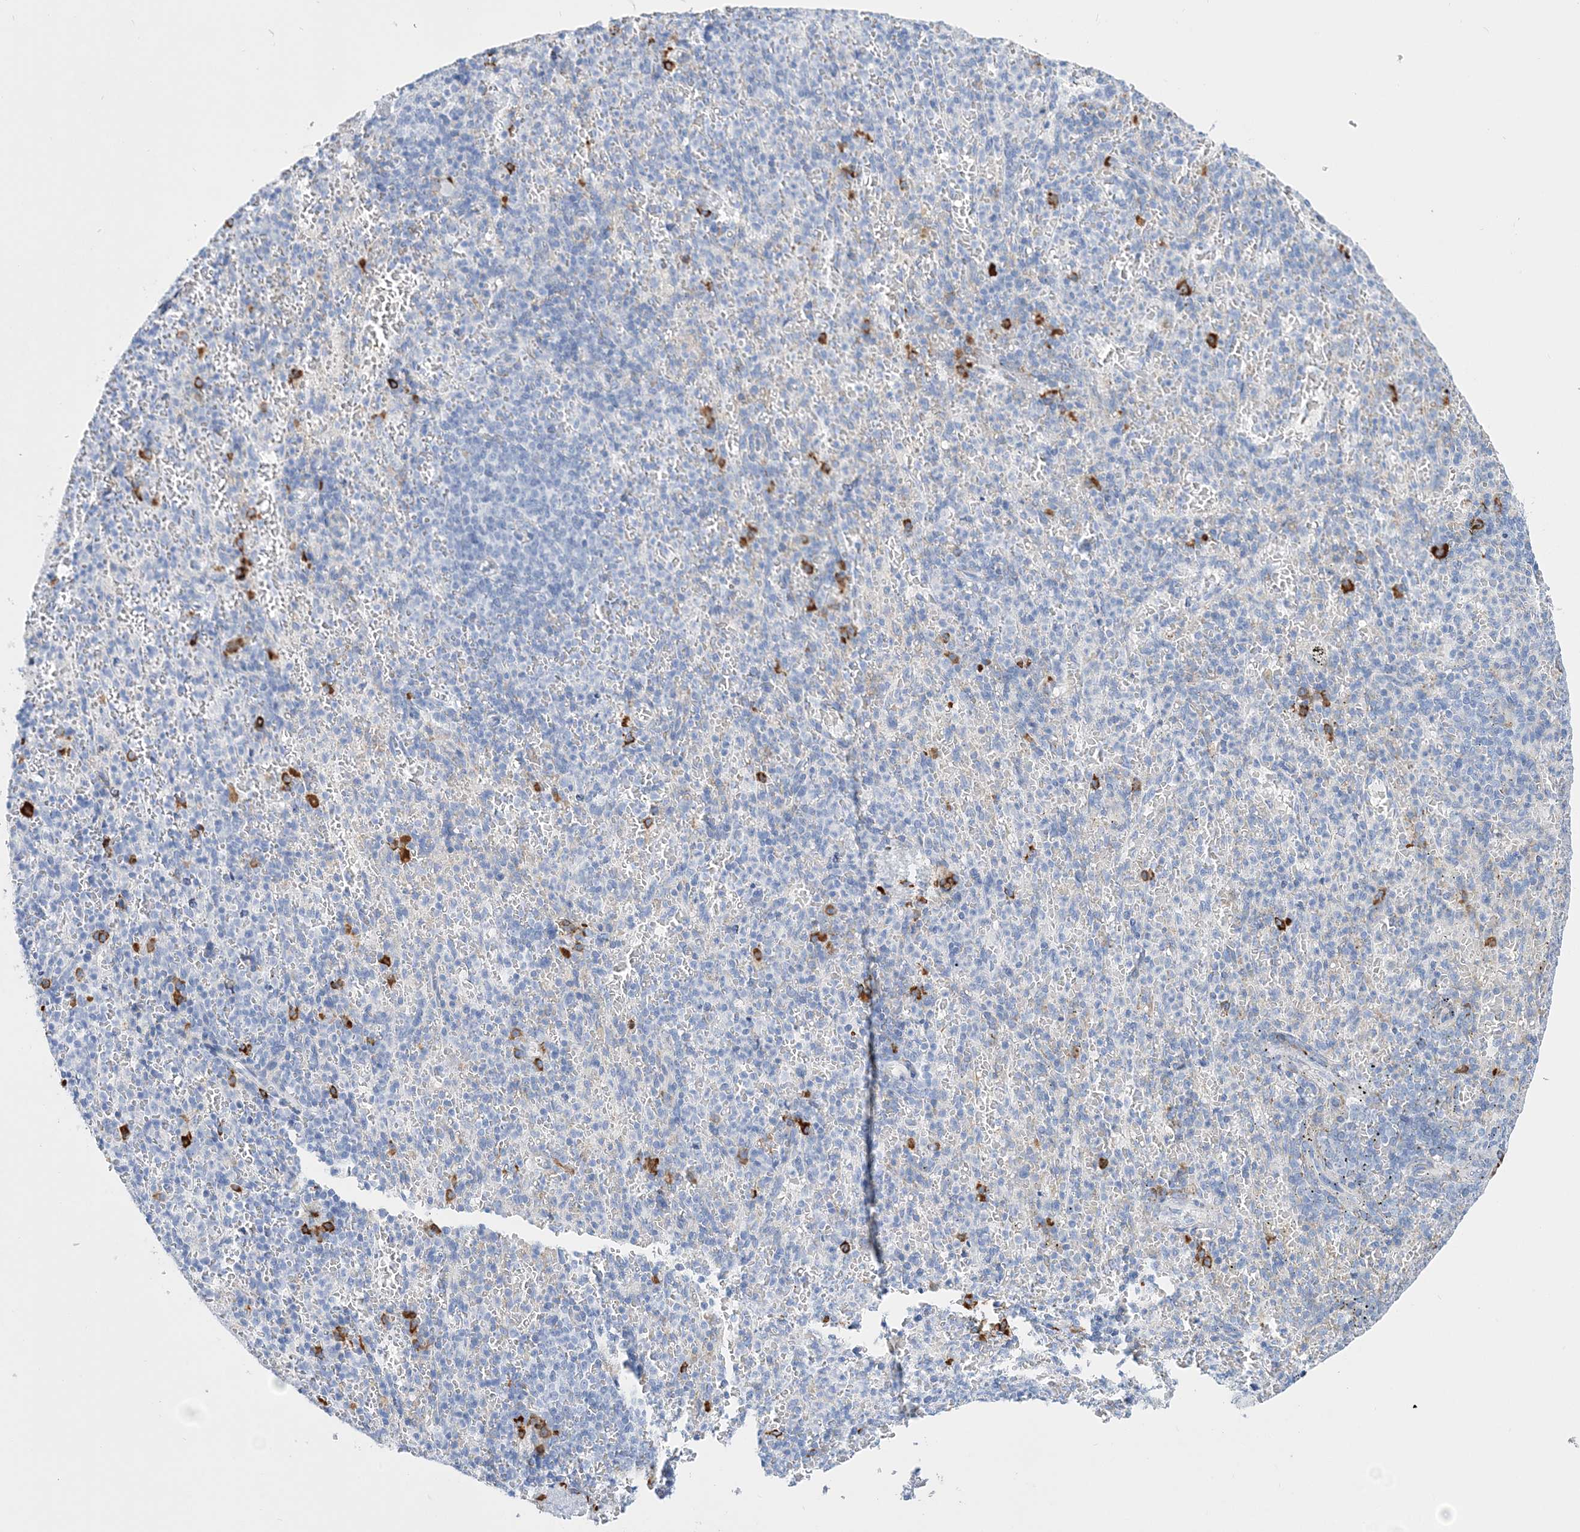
{"staining": {"intensity": "strong", "quantity": "<25%", "location": "cytoplasmic/membranous"}, "tissue": "spleen", "cell_type": "Cells in red pulp", "image_type": "normal", "snomed": [{"axis": "morphology", "description": "Normal tissue, NOS"}, {"axis": "topography", "description": "Spleen"}], "caption": "Brown immunohistochemical staining in normal human spleen shows strong cytoplasmic/membranous positivity in approximately <25% of cells in red pulp.", "gene": "TSPYL6", "patient": {"sex": "female", "age": 74}}